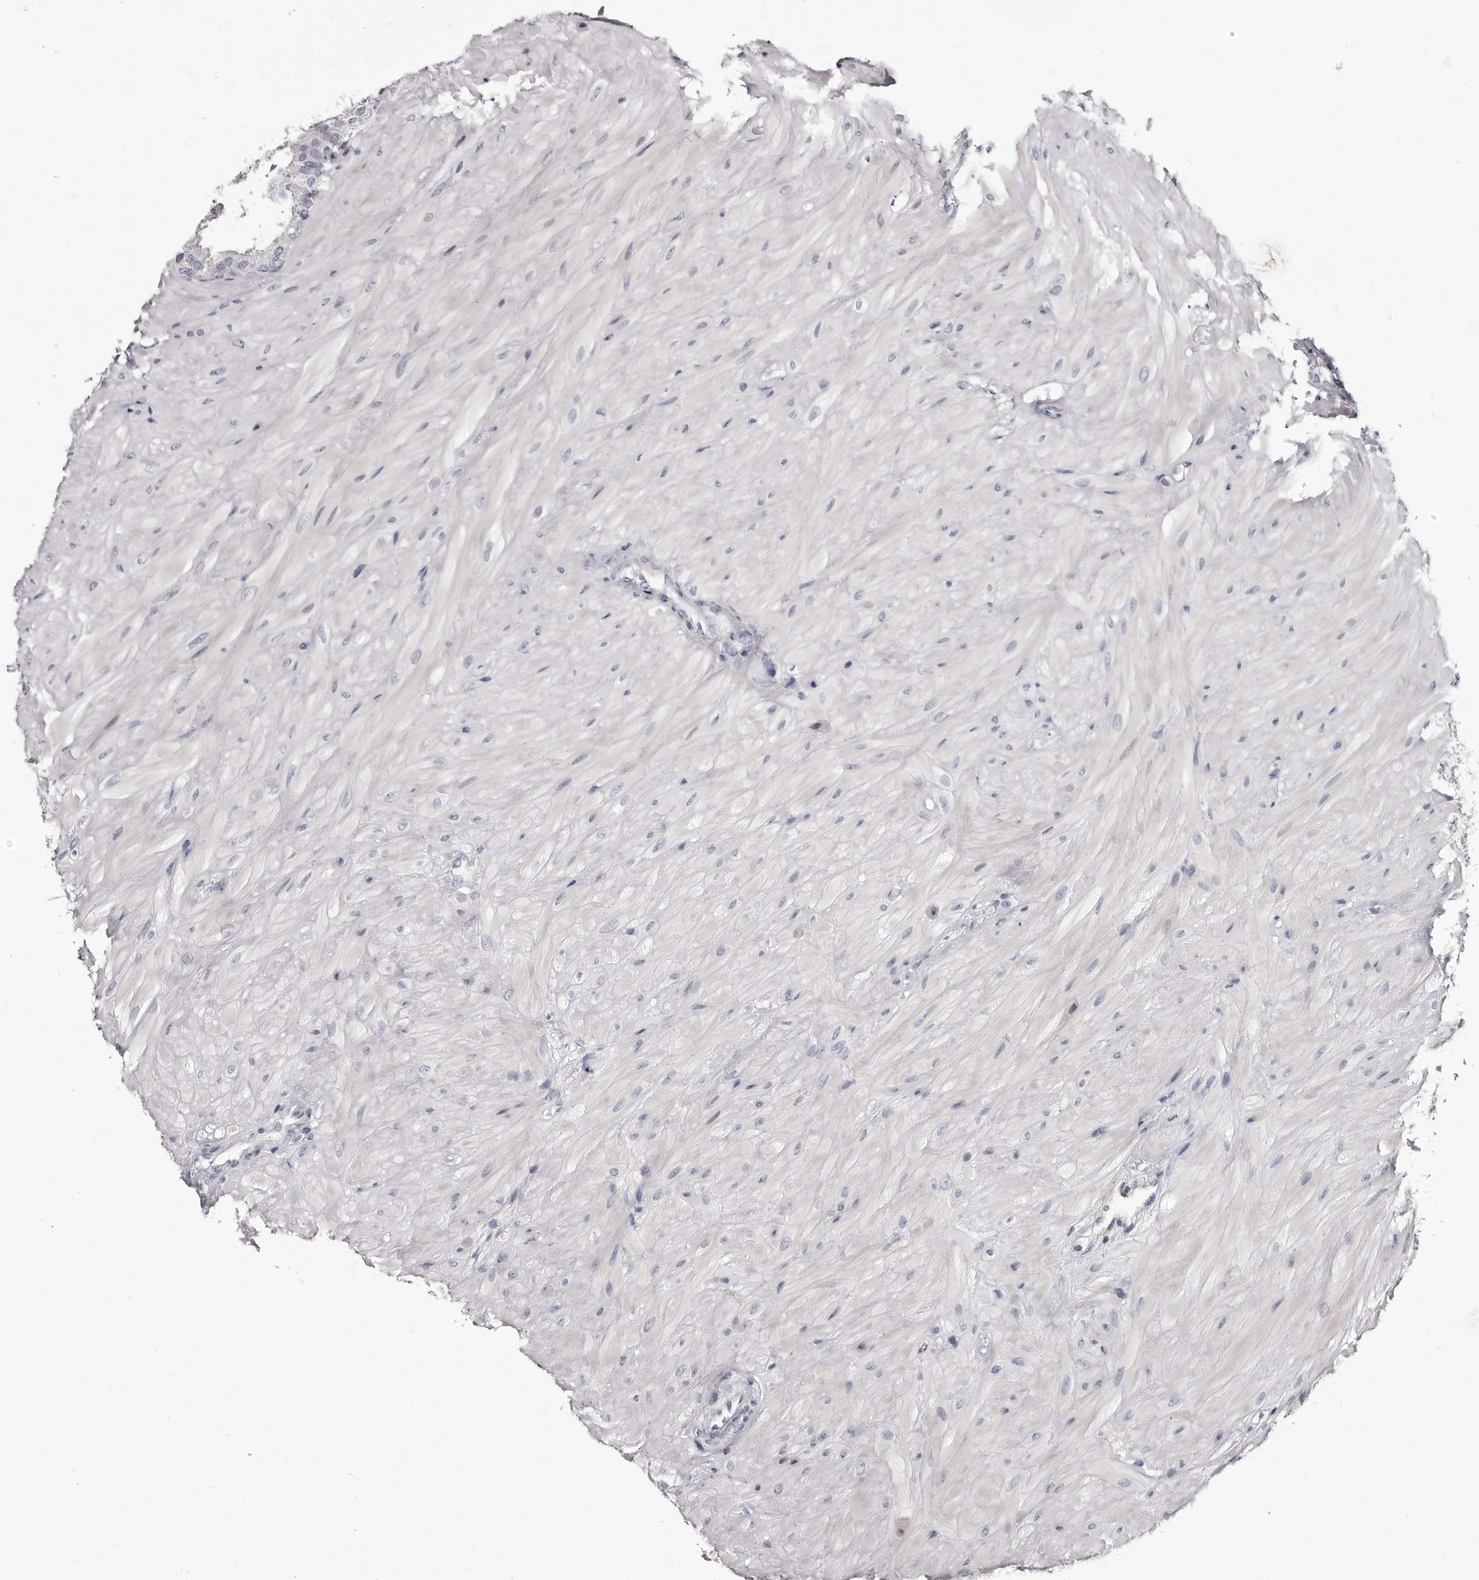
{"staining": {"intensity": "negative", "quantity": "none", "location": "none"}, "tissue": "seminal vesicle", "cell_type": "Glandular cells", "image_type": "normal", "snomed": [{"axis": "morphology", "description": "Normal tissue, NOS"}, {"axis": "topography", "description": "Prostate"}, {"axis": "topography", "description": "Seminal veicle"}], "caption": "Image shows no protein staining in glandular cells of unremarkable seminal vesicle.", "gene": "TBC1D22B", "patient": {"sex": "male", "age": 51}}